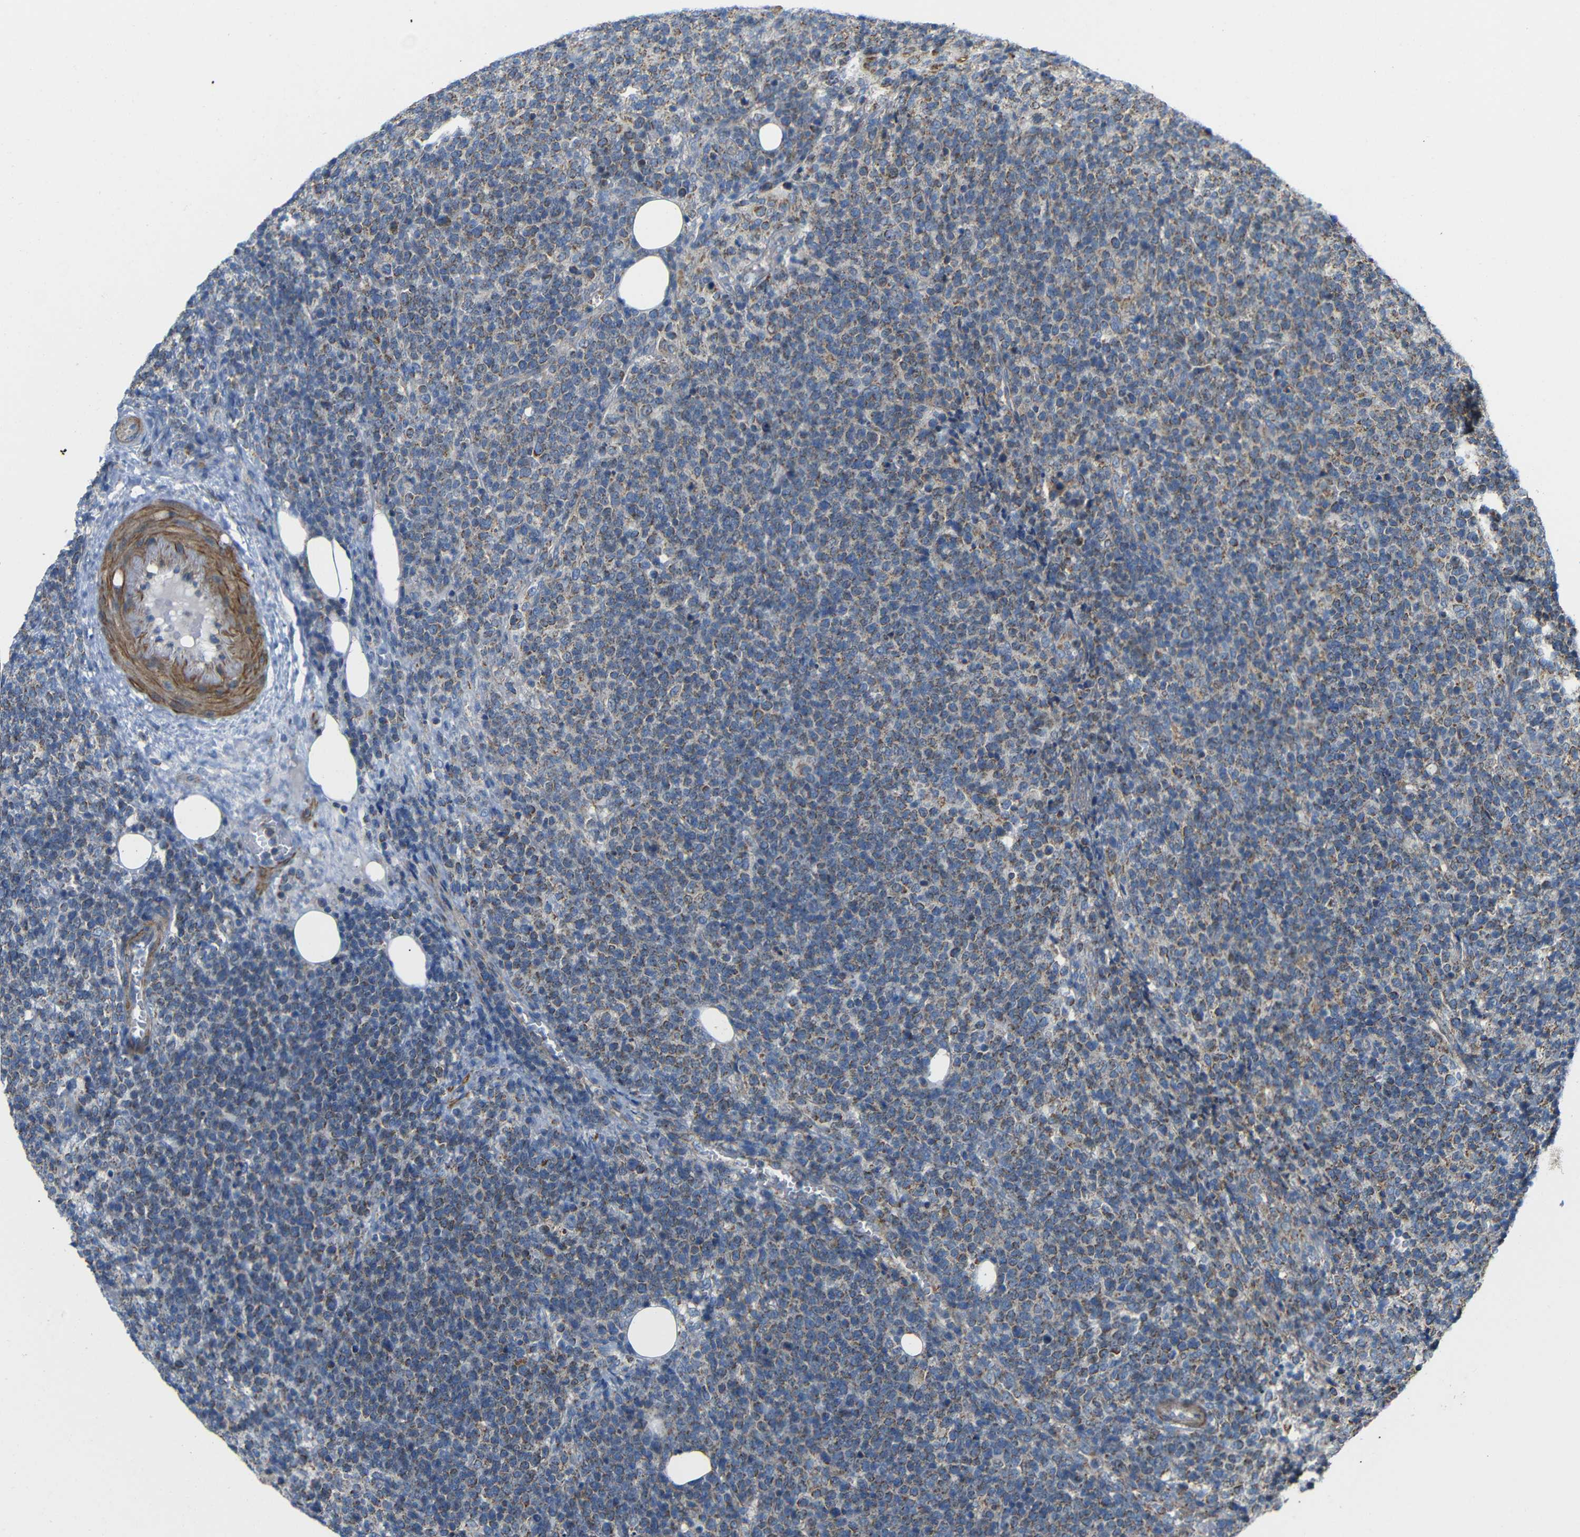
{"staining": {"intensity": "moderate", "quantity": "25%-75%", "location": "cytoplasmic/membranous"}, "tissue": "lymphoma", "cell_type": "Tumor cells", "image_type": "cancer", "snomed": [{"axis": "morphology", "description": "Malignant lymphoma, non-Hodgkin's type, High grade"}, {"axis": "topography", "description": "Lymph node"}], "caption": "This is a micrograph of IHC staining of high-grade malignant lymphoma, non-Hodgkin's type, which shows moderate staining in the cytoplasmic/membranous of tumor cells.", "gene": "FAM171B", "patient": {"sex": "male", "age": 61}}